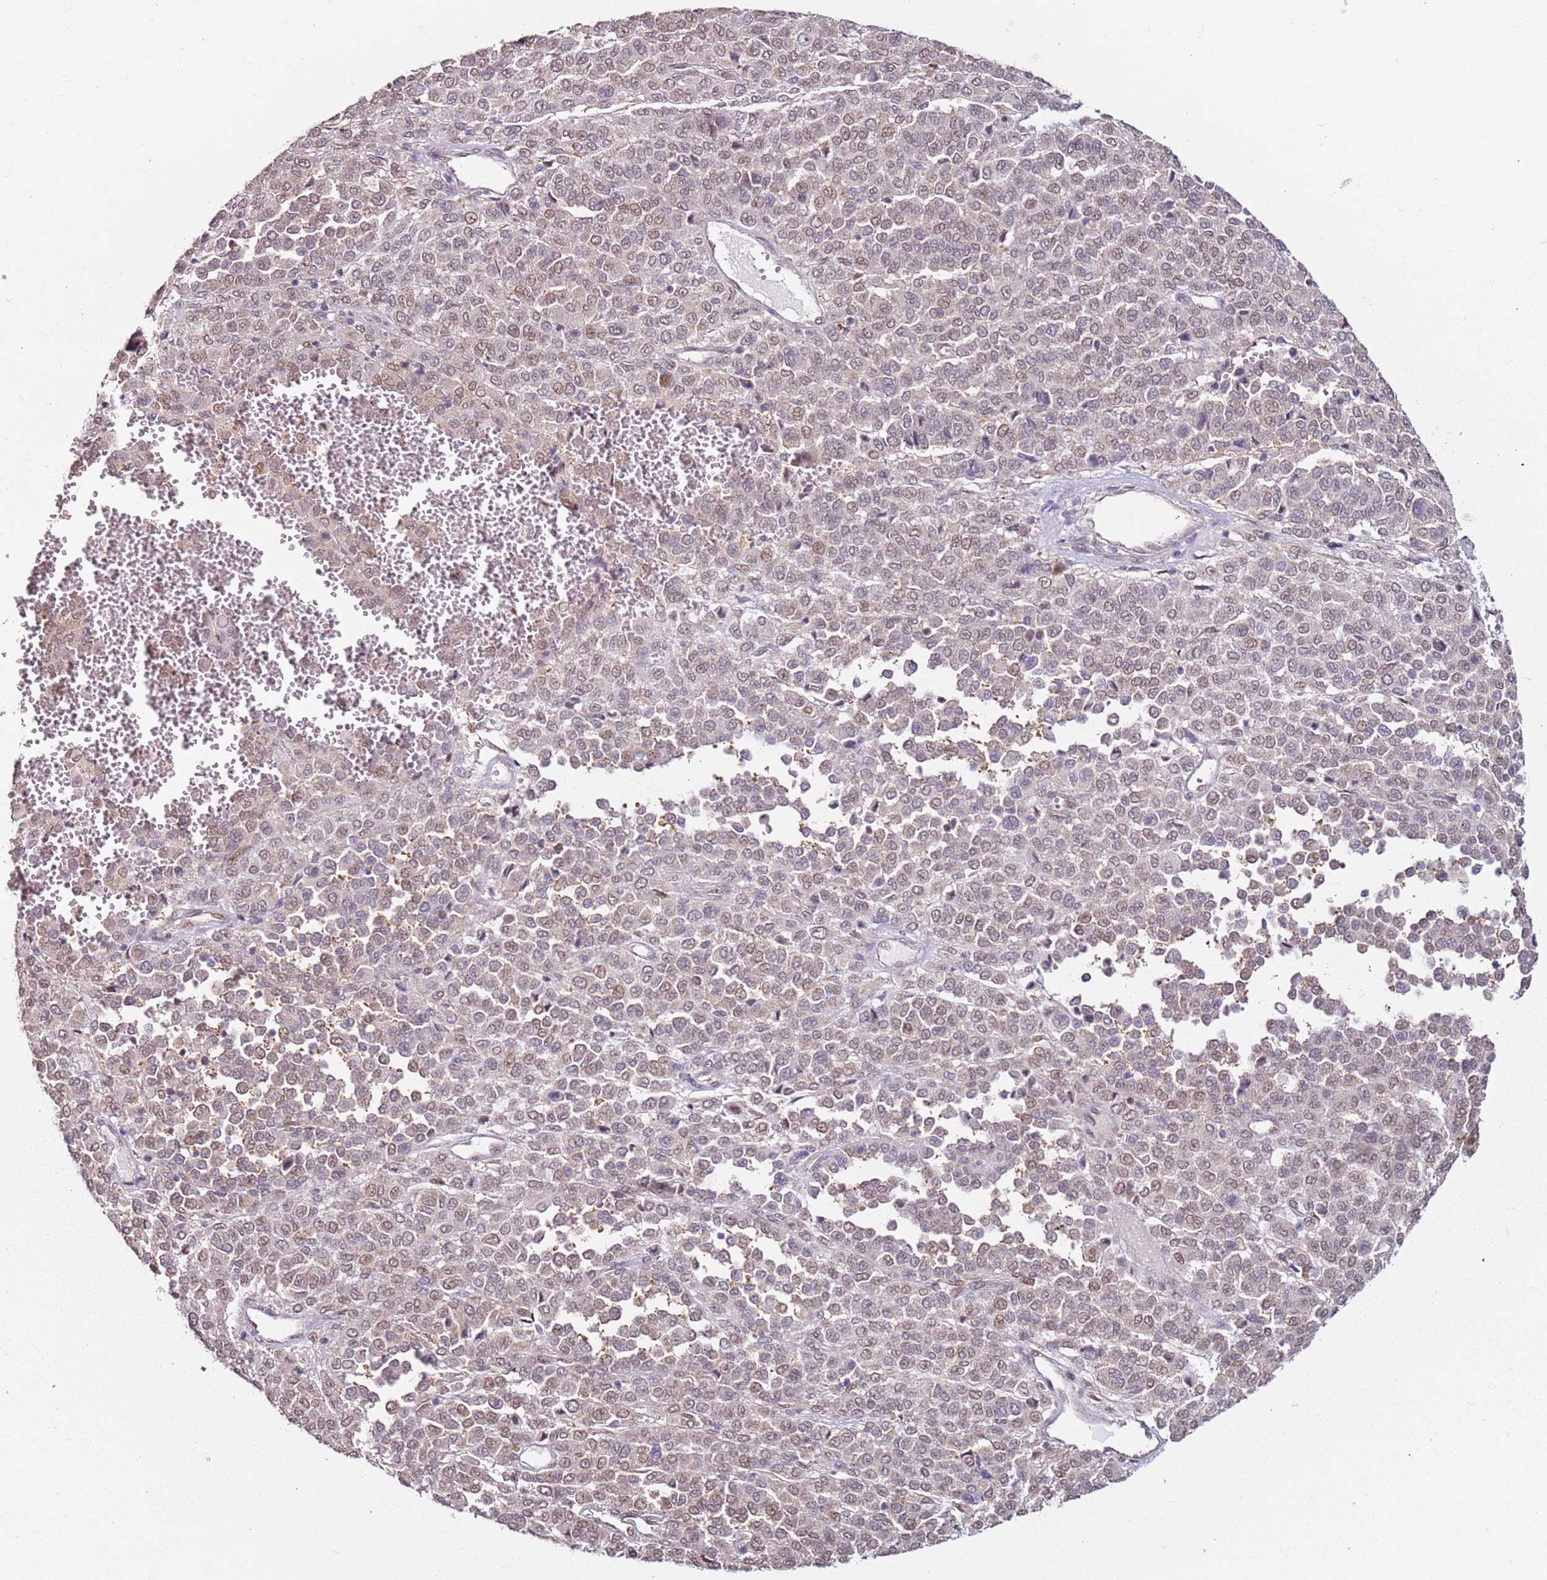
{"staining": {"intensity": "moderate", "quantity": "25%-75%", "location": "cytoplasmic/membranous,nuclear"}, "tissue": "melanoma", "cell_type": "Tumor cells", "image_type": "cancer", "snomed": [{"axis": "morphology", "description": "Malignant melanoma, Metastatic site"}, {"axis": "topography", "description": "Pancreas"}], "caption": "The photomicrograph reveals staining of malignant melanoma (metastatic site), revealing moderate cytoplasmic/membranous and nuclear protein staining (brown color) within tumor cells.", "gene": "PSMD4", "patient": {"sex": "female", "age": 30}}